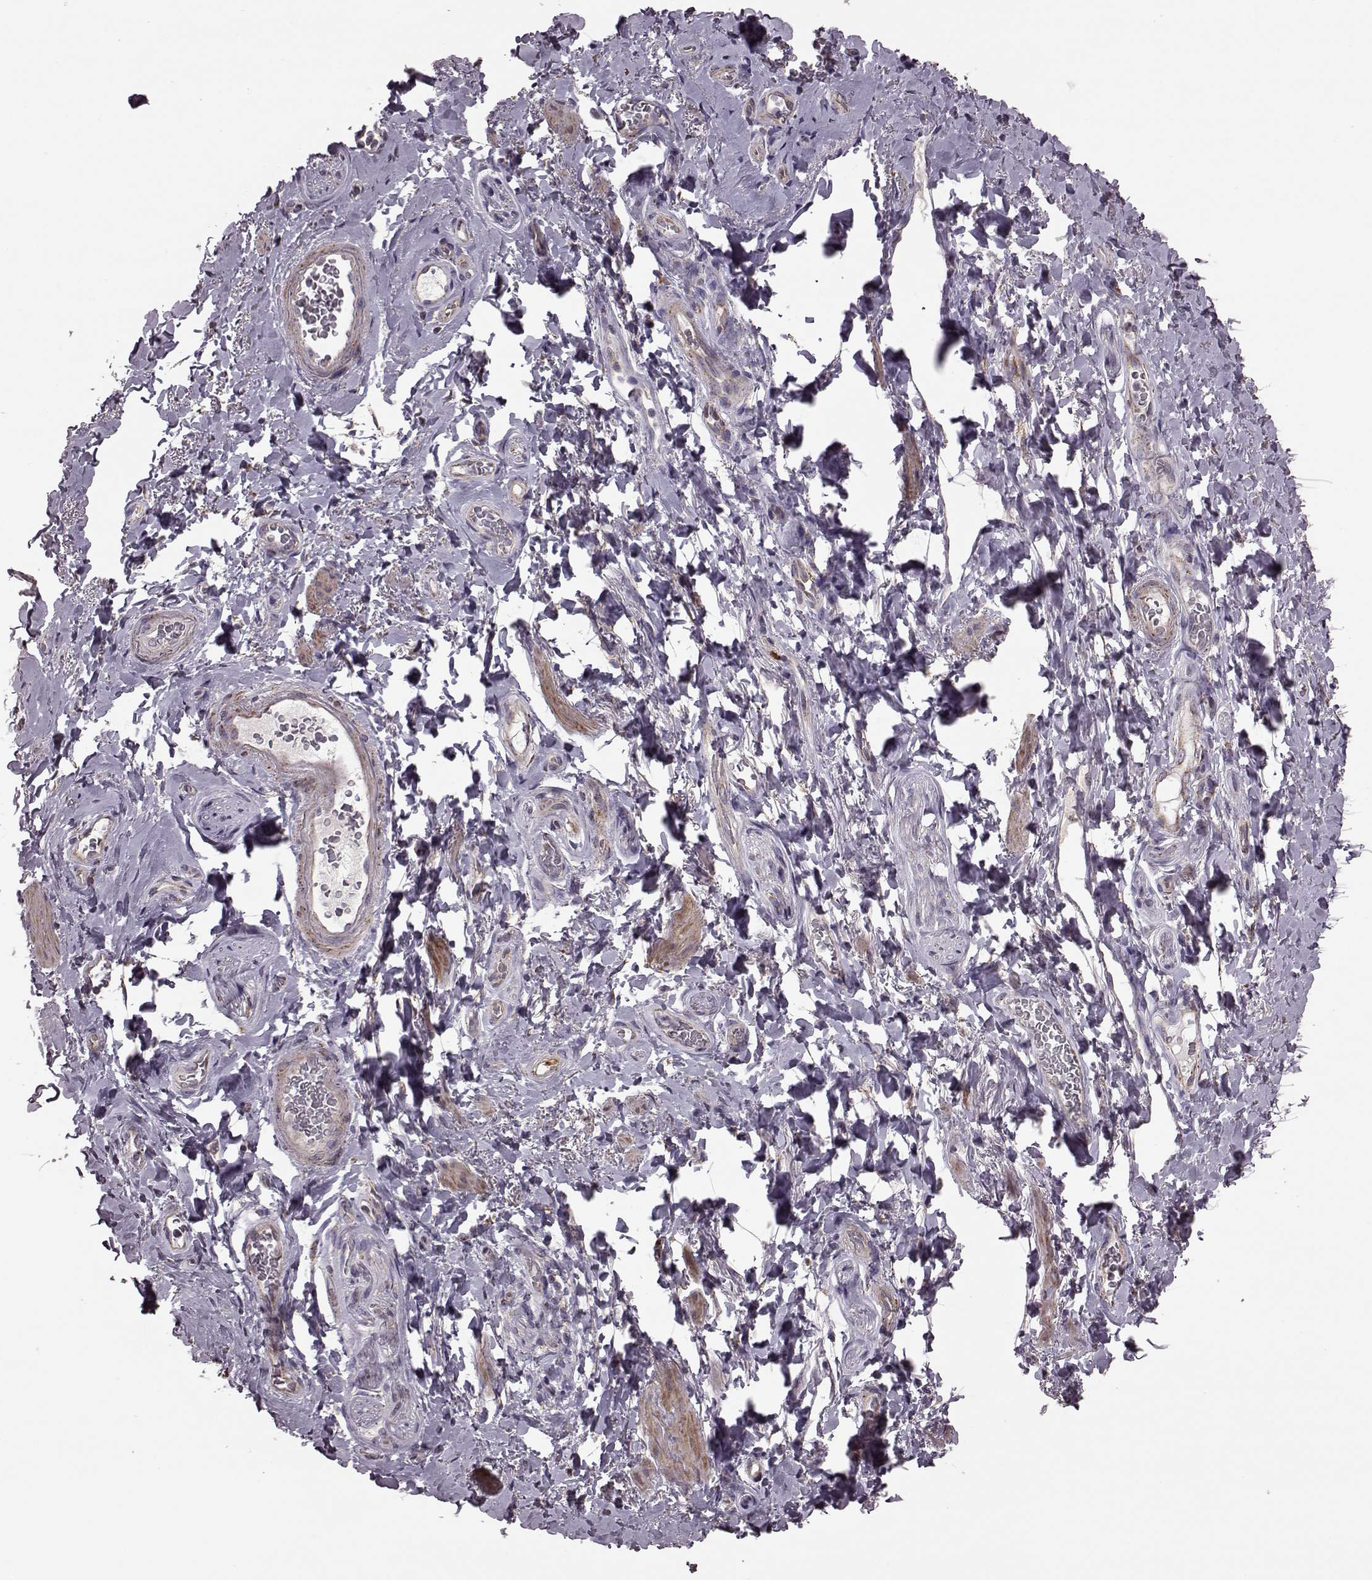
{"staining": {"intensity": "weak", "quantity": ">75%", "location": "cytoplasmic/membranous"}, "tissue": "adipose tissue", "cell_type": "Adipocytes", "image_type": "normal", "snomed": [{"axis": "morphology", "description": "Normal tissue, NOS"}, {"axis": "topography", "description": "Anal"}, {"axis": "topography", "description": "Peripheral nerve tissue"}], "caption": "Immunohistochemical staining of normal adipose tissue exhibits weak cytoplasmic/membranous protein positivity in approximately >75% of adipocytes.", "gene": "PUDP", "patient": {"sex": "male", "age": 53}}